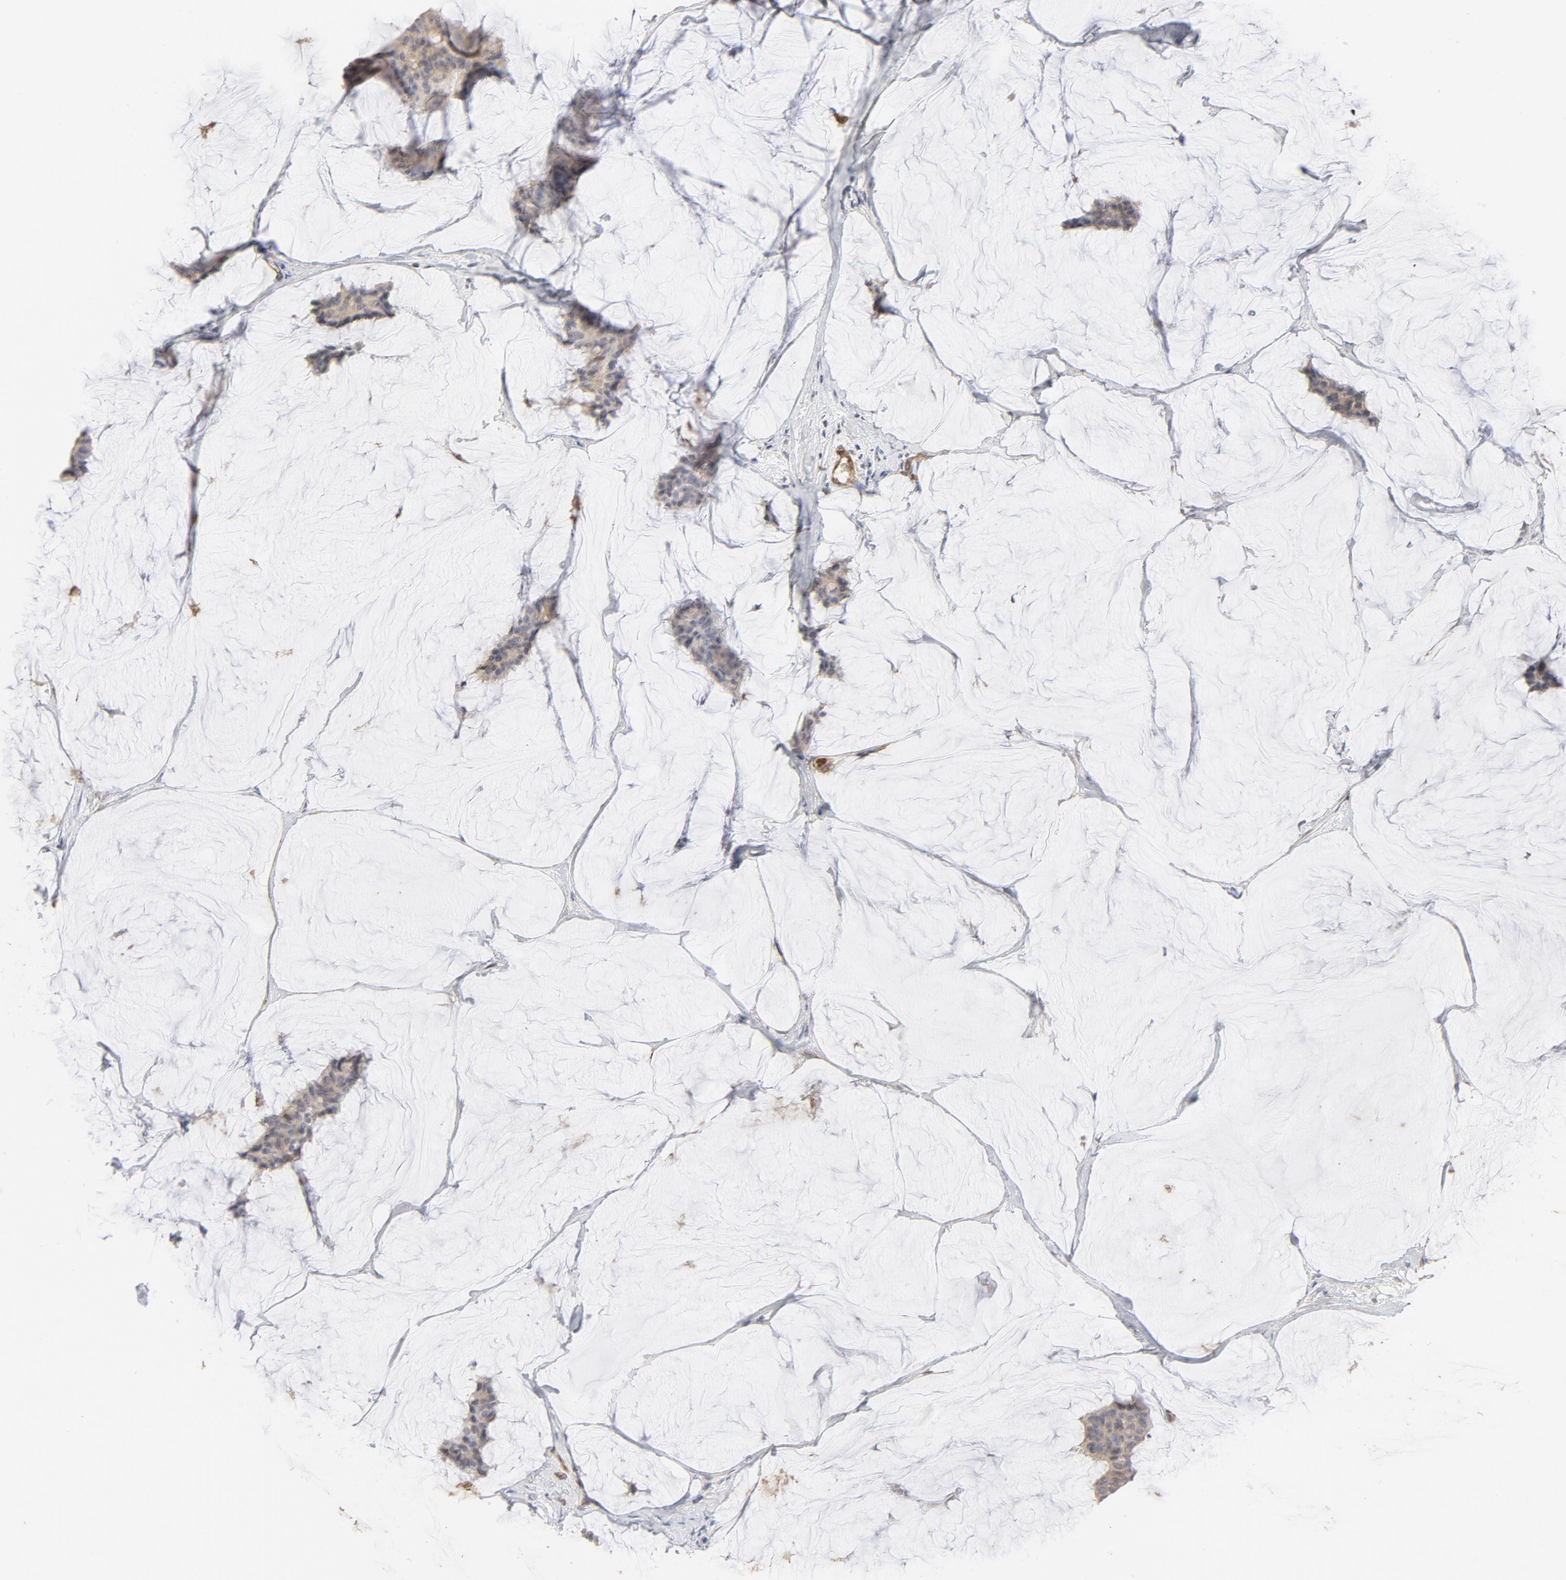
{"staining": {"intensity": "negative", "quantity": "none", "location": "none"}, "tissue": "breast cancer", "cell_type": "Tumor cells", "image_type": "cancer", "snomed": [{"axis": "morphology", "description": "Duct carcinoma"}, {"axis": "topography", "description": "Breast"}], "caption": "This photomicrograph is of breast invasive ductal carcinoma stained with immunohistochemistry (IHC) to label a protein in brown with the nuclei are counter-stained blue. There is no positivity in tumor cells.", "gene": "MAGED4", "patient": {"sex": "female", "age": 93}}